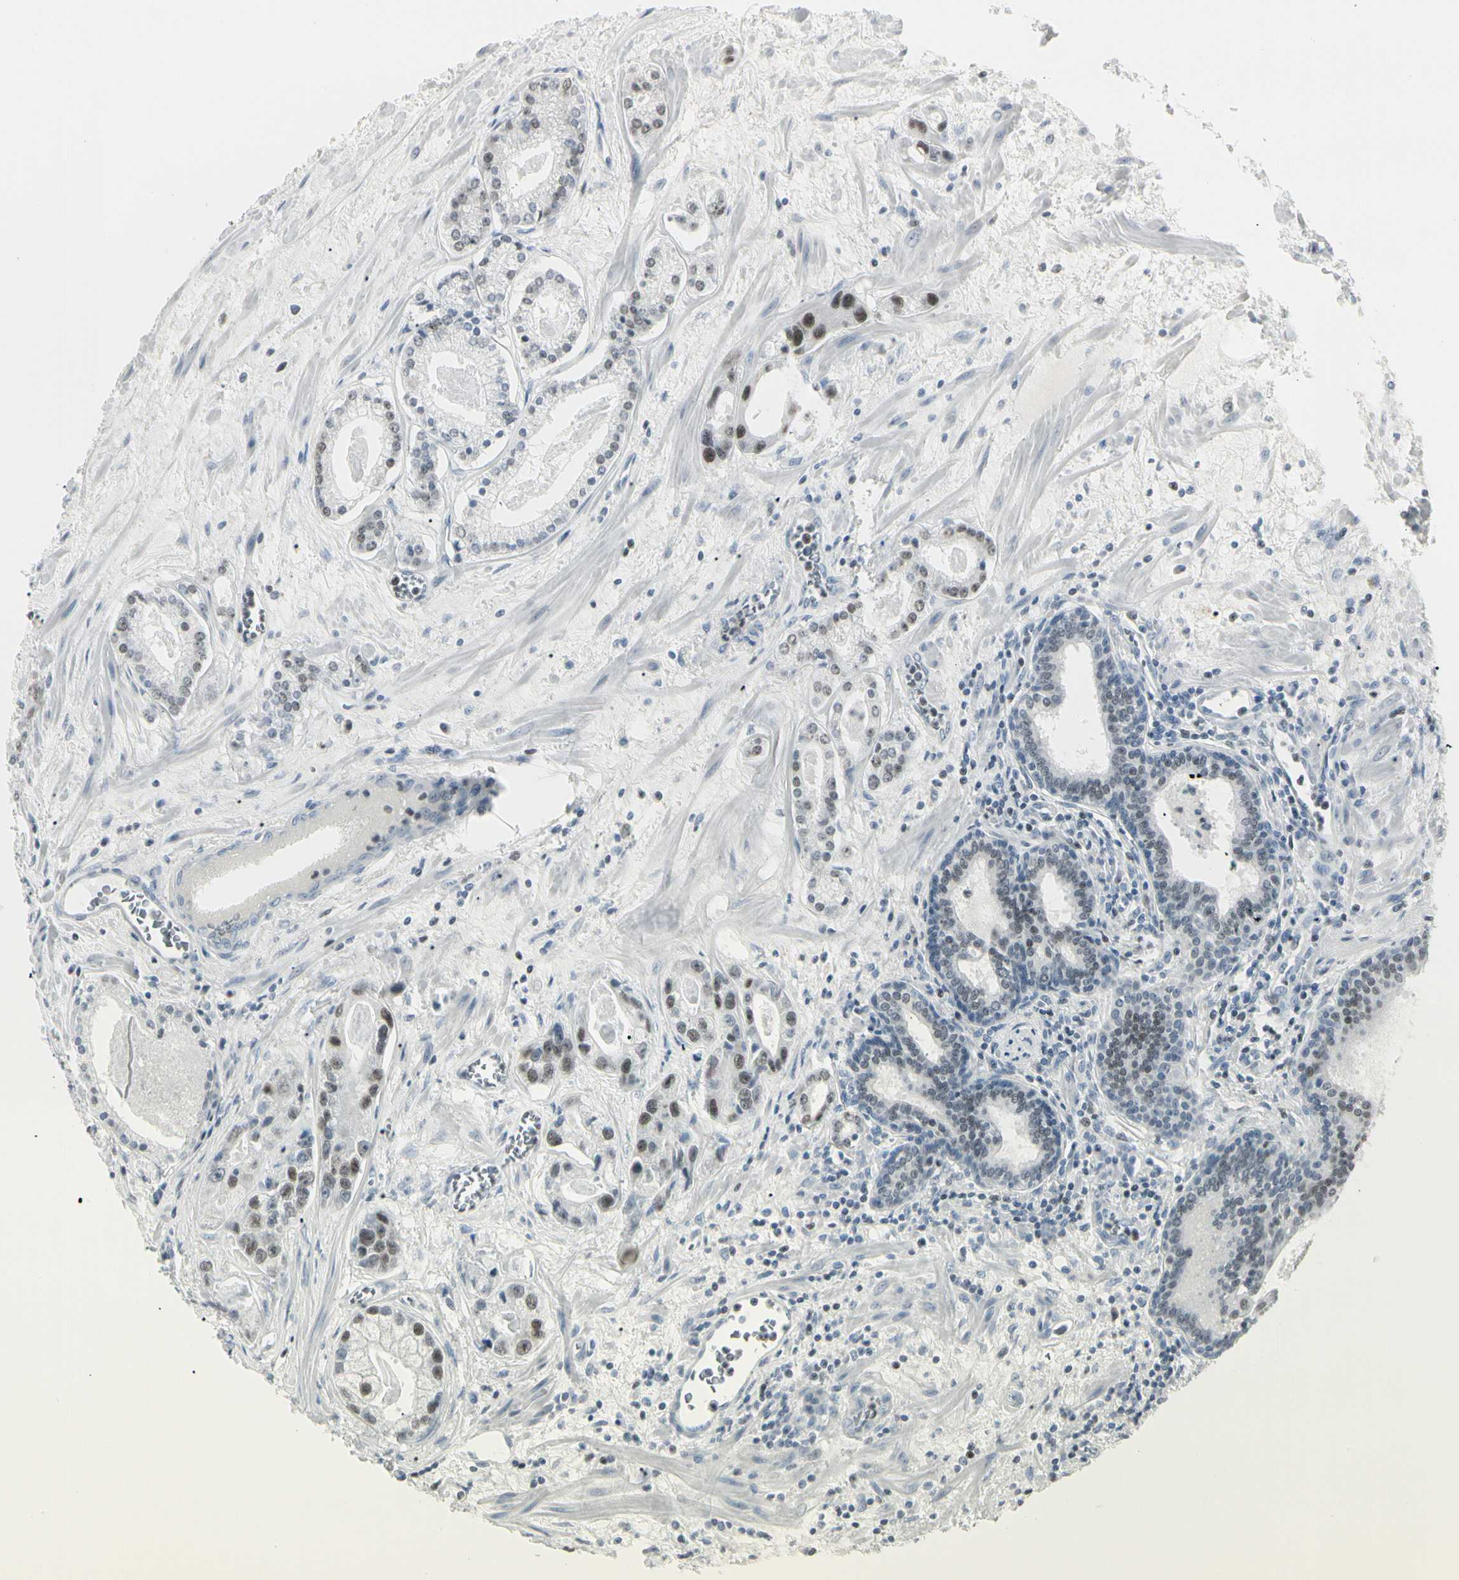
{"staining": {"intensity": "moderate", "quantity": ">75%", "location": "nuclear"}, "tissue": "prostate cancer", "cell_type": "Tumor cells", "image_type": "cancer", "snomed": [{"axis": "morphology", "description": "Adenocarcinoma, Low grade"}, {"axis": "topography", "description": "Prostate"}], "caption": "A medium amount of moderate nuclear positivity is appreciated in approximately >75% of tumor cells in prostate cancer tissue. (DAB IHC with brightfield microscopy, high magnification).", "gene": "ZBTB7B", "patient": {"sex": "male", "age": 59}}